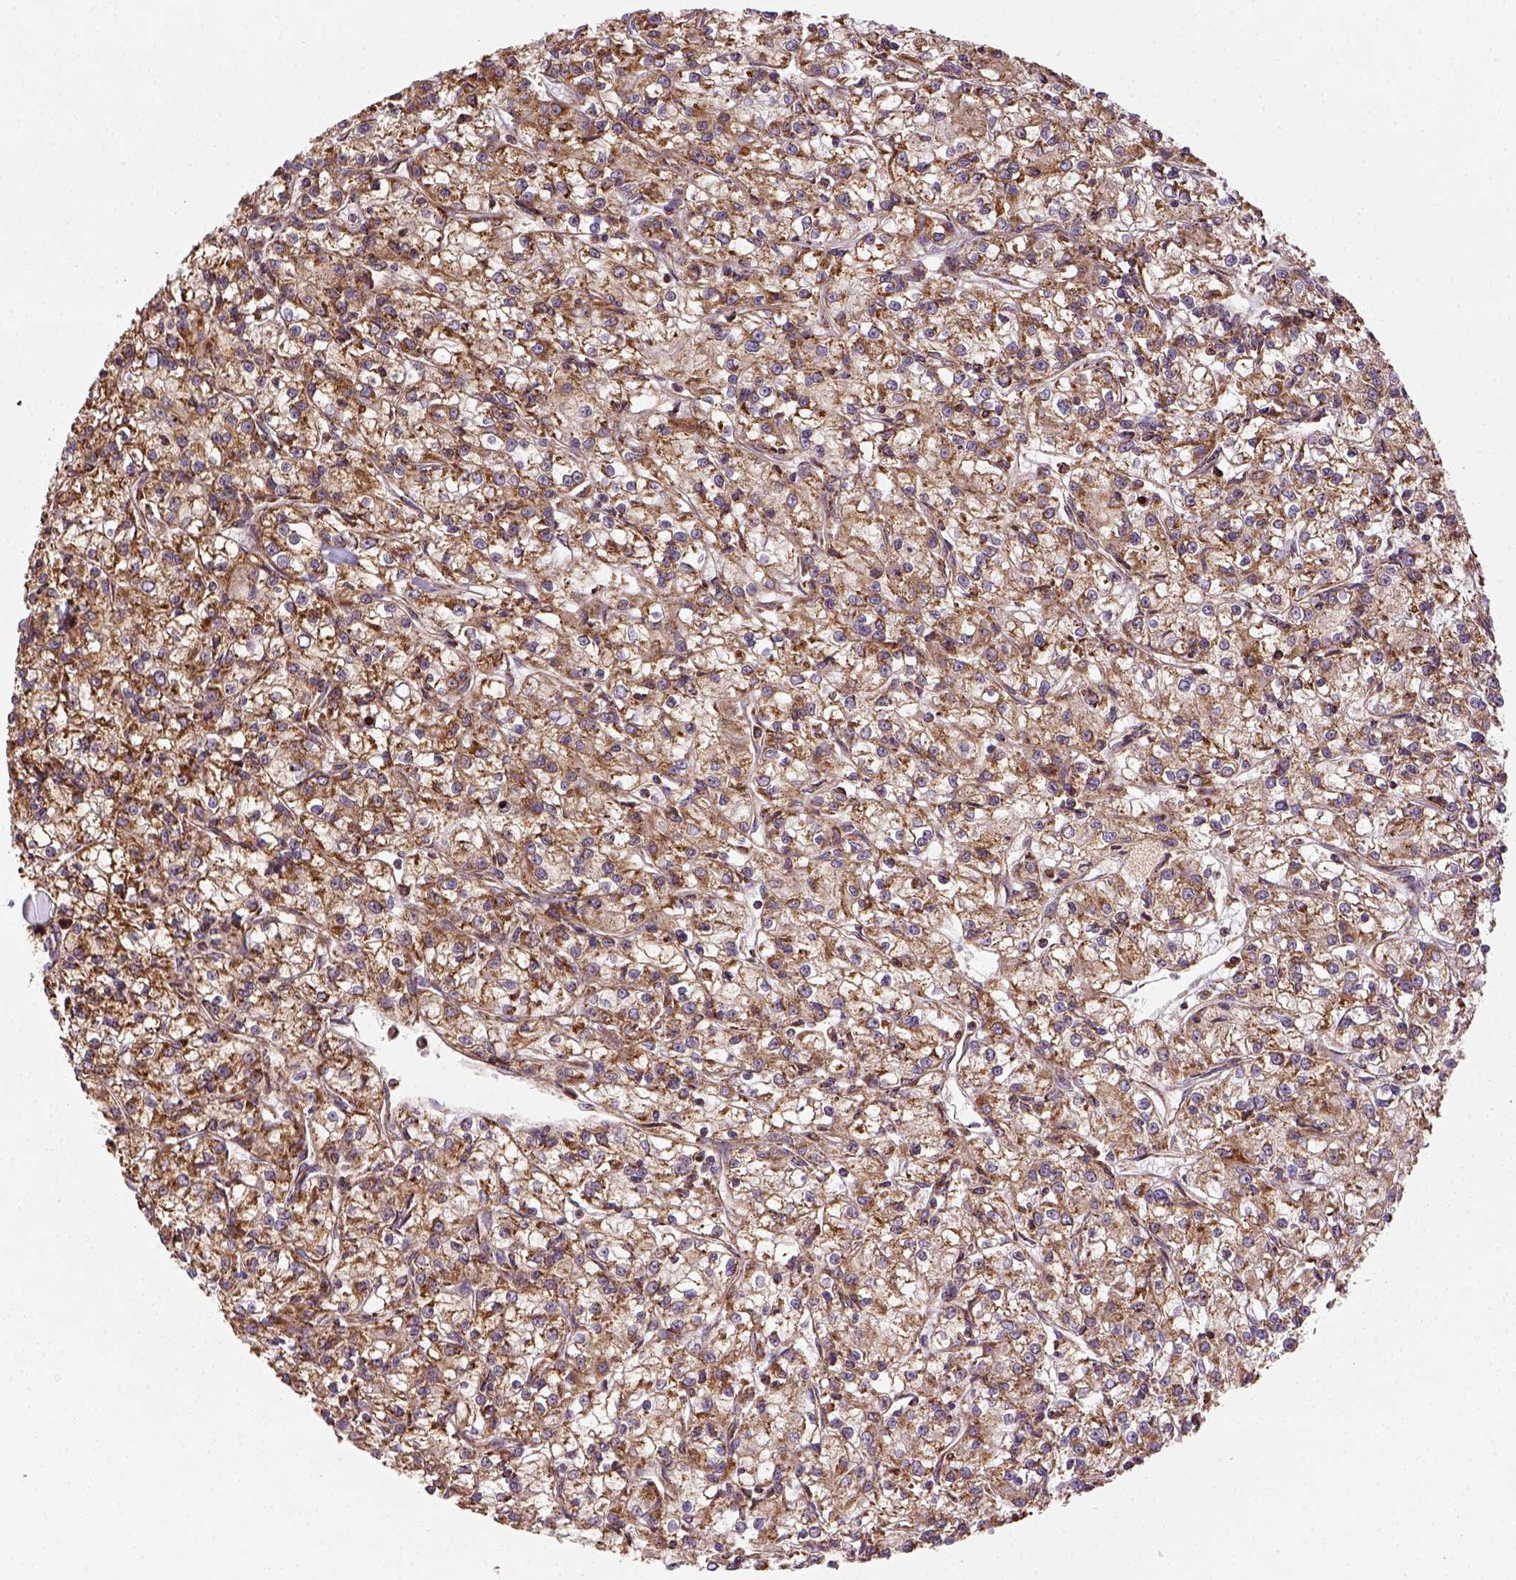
{"staining": {"intensity": "moderate", "quantity": ">75%", "location": "cytoplasmic/membranous"}, "tissue": "renal cancer", "cell_type": "Tumor cells", "image_type": "cancer", "snomed": [{"axis": "morphology", "description": "Adenocarcinoma, NOS"}, {"axis": "topography", "description": "Kidney"}], "caption": "The image exhibits staining of renal cancer (adenocarcinoma), revealing moderate cytoplasmic/membranous protein expression (brown color) within tumor cells. (DAB IHC with brightfield microscopy, high magnification).", "gene": "MAPK8IP3", "patient": {"sex": "female", "age": 59}}